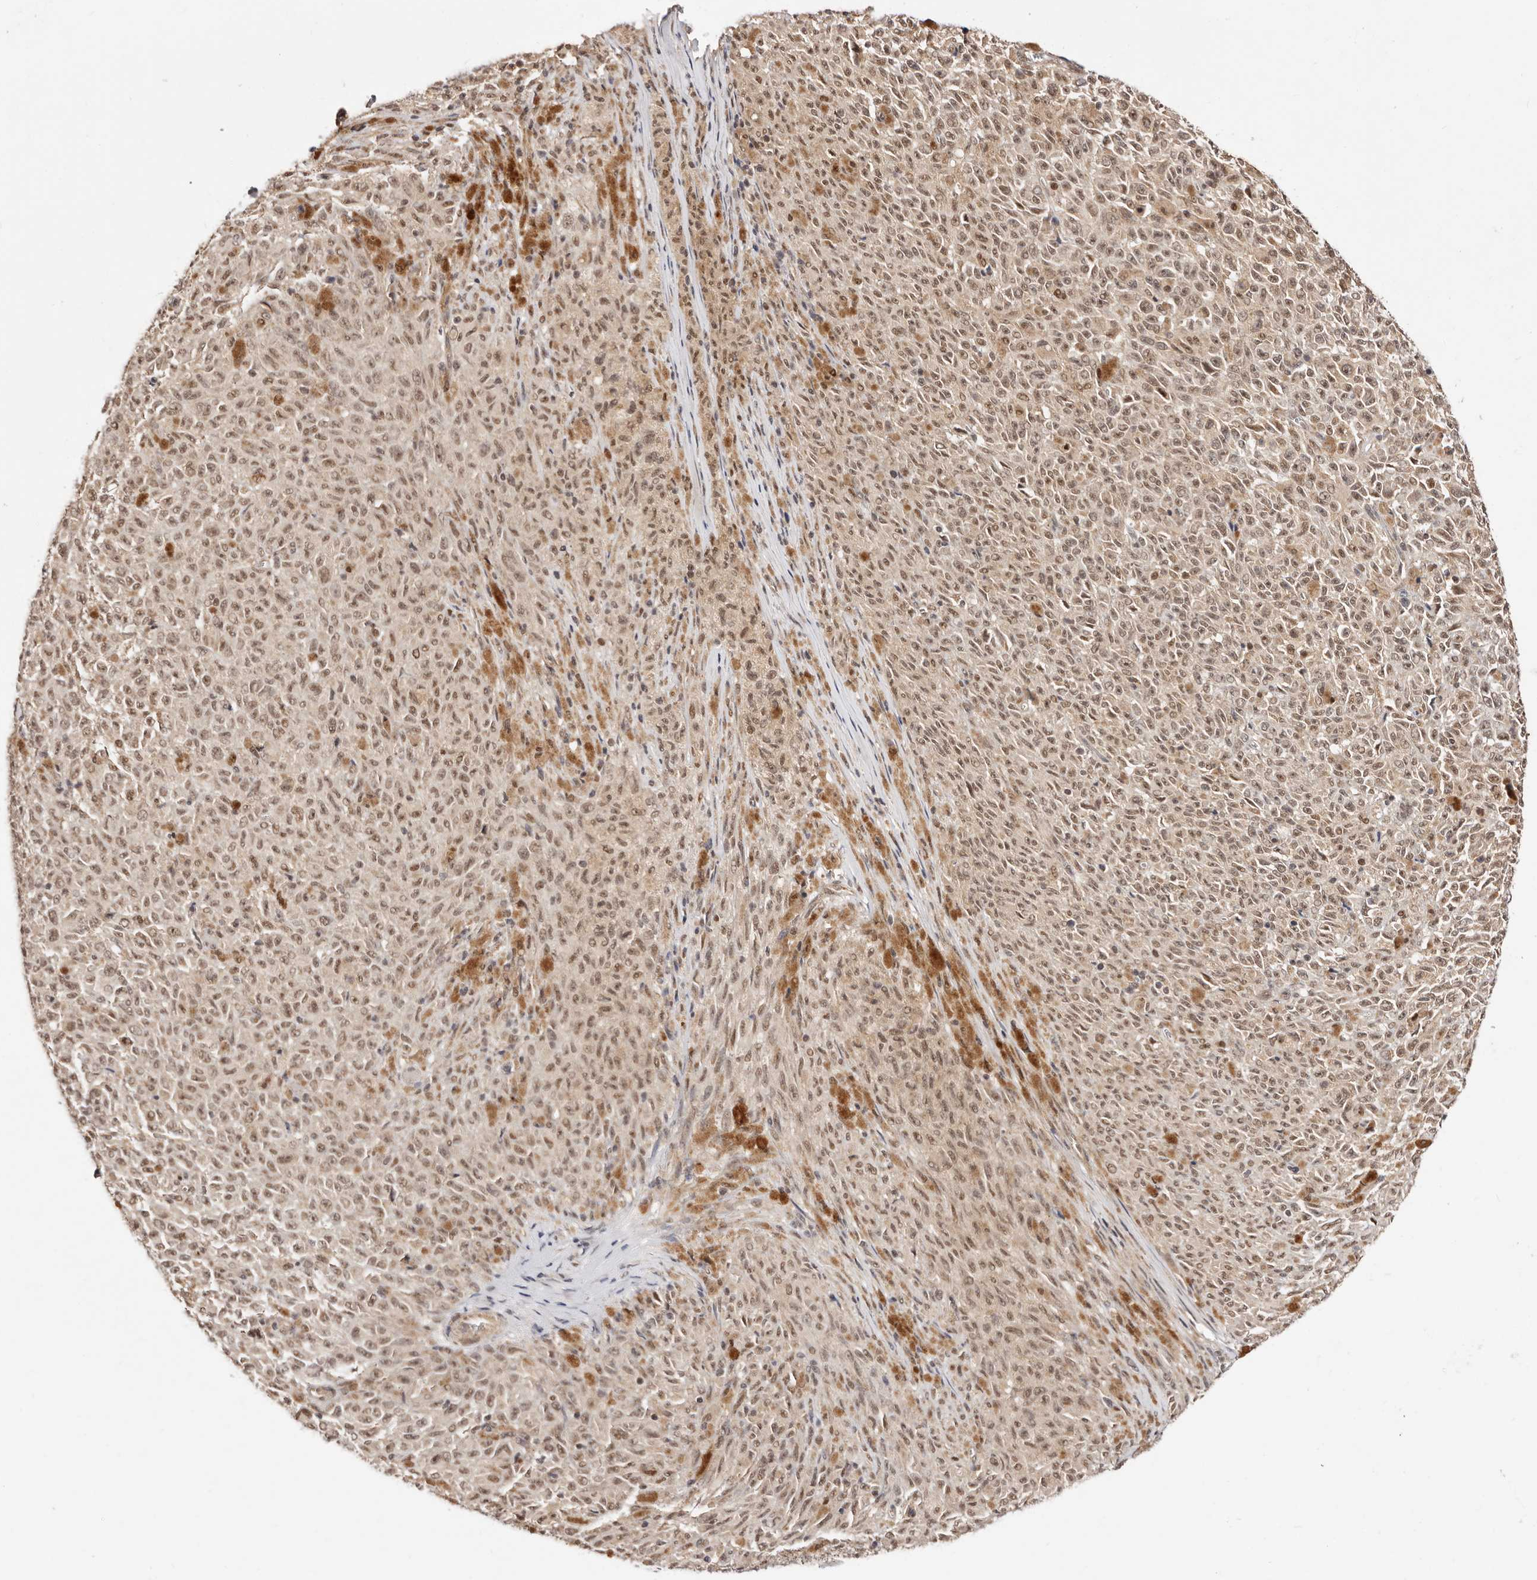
{"staining": {"intensity": "moderate", "quantity": ">75%", "location": "nuclear"}, "tissue": "melanoma", "cell_type": "Tumor cells", "image_type": "cancer", "snomed": [{"axis": "morphology", "description": "Malignant melanoma, NOS"}, {"axis": "topography", "description": "Skin"}], "caption": "Tumor cells show medium levels of moderate nuclear staining in about >75% of cells in malignant melanoma. Nuclei are stained in blue.", "gene": "CTNNBL1", "patient": {"sex": "female", "age": 82}}